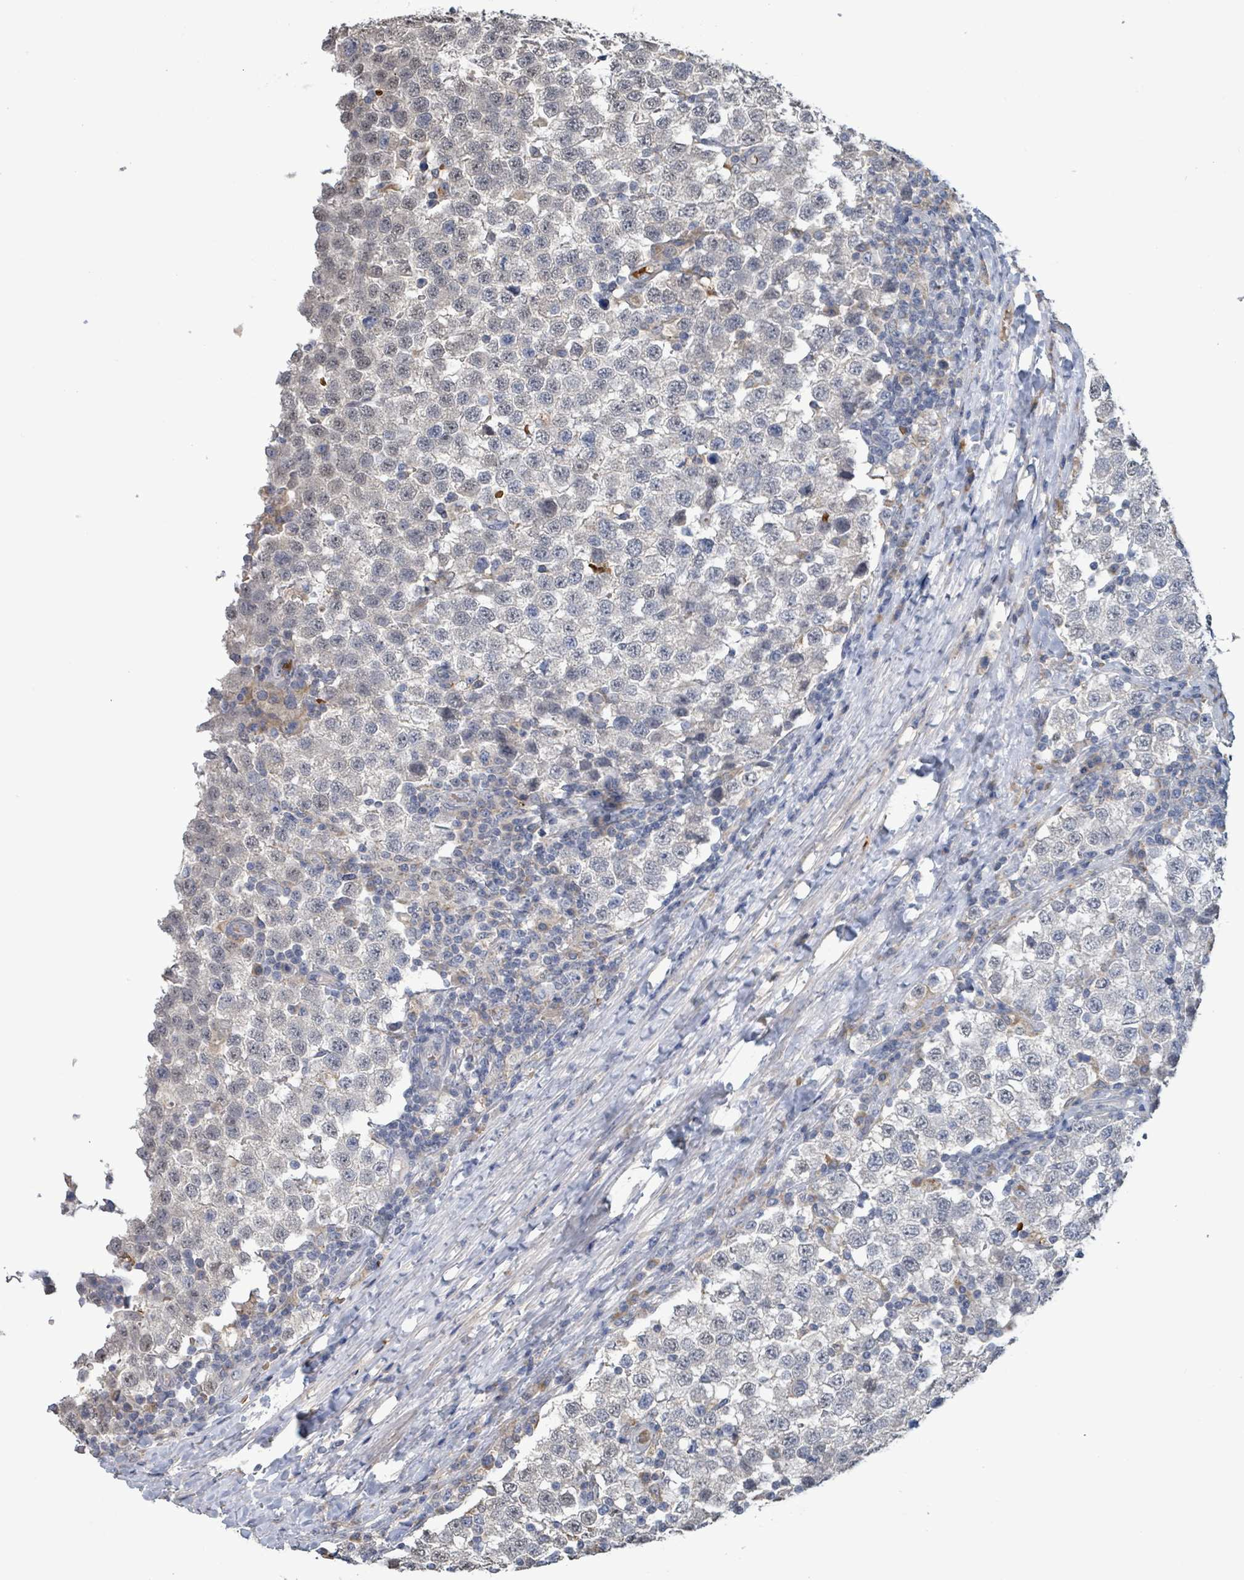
{"staining": {"intensity": "negative", "quantity": "none", "location": "none"}, "tissue": "testis cancer", "cell_type": "Tumor cells", "image_type": "cancer", "snomed": [{"axis": "morphology", "description": "Seminoma, NOS"}, {"axis": "topography", "description": "Testis"}], "caption": "Protein analysis of testis seminoma demonstrates no significant positivity in tumor cells.", "gene": "SEBOX", "patient": {"sex": "male", "age": 34}}